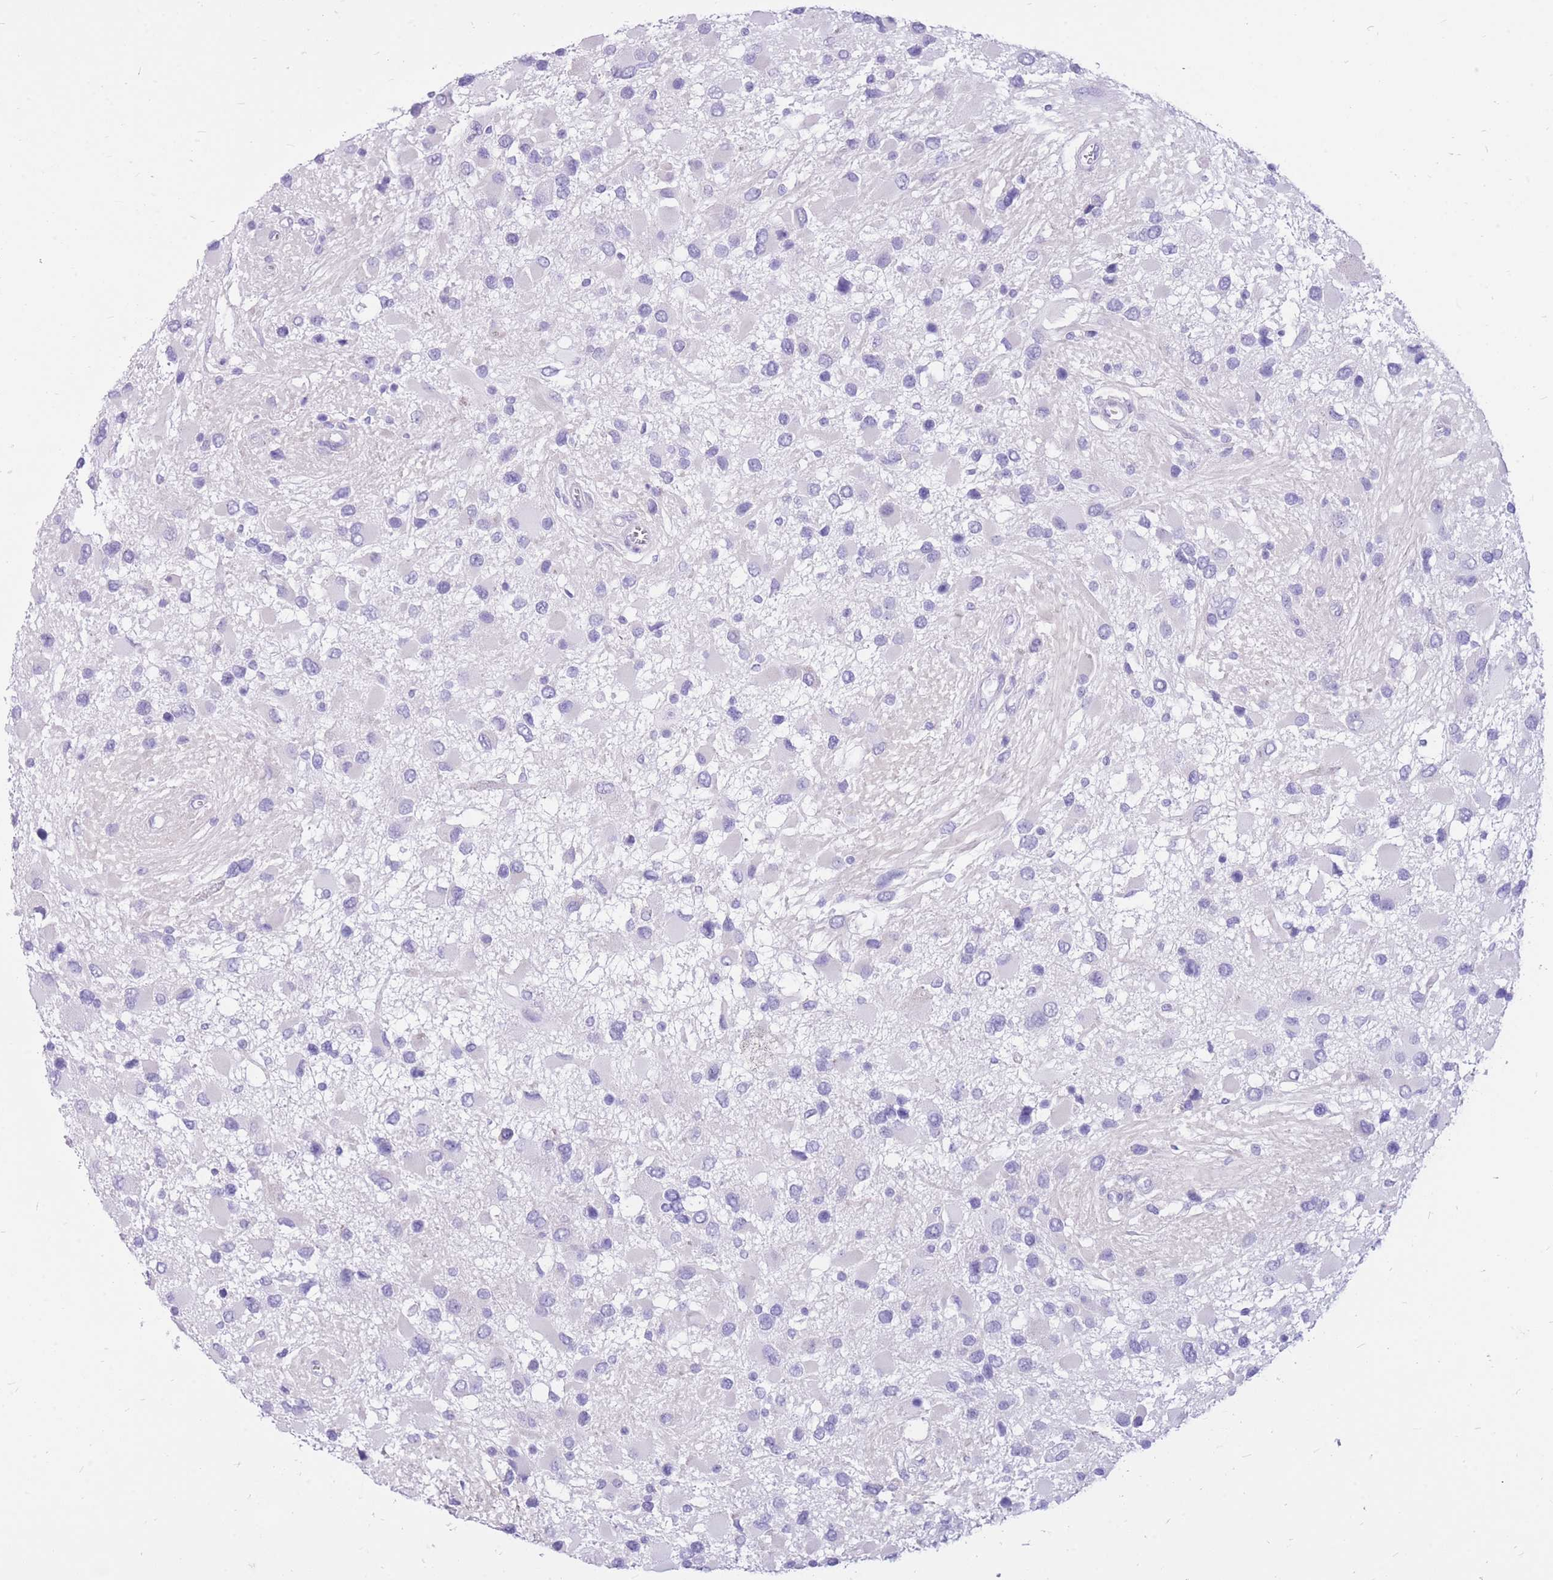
{"staining": {"intensity": "negative", "quantity": "none", "location": "none"}, "tissue": "glioma", "cell_type": "Tumor cells", "image_type": "cancer", "snomed": [{"axis": "morphology", "description": "Glioma, malignant, High grade"}, {"axis": "topography", "description": "Brain"}], "caption": "Human high-grade glioma (malignant) stained for a protein using immunohistochemistry shows no expression in tumor cells.", "gene": "CYP21A2", "patient": {"sex": "male", "age": 53}}